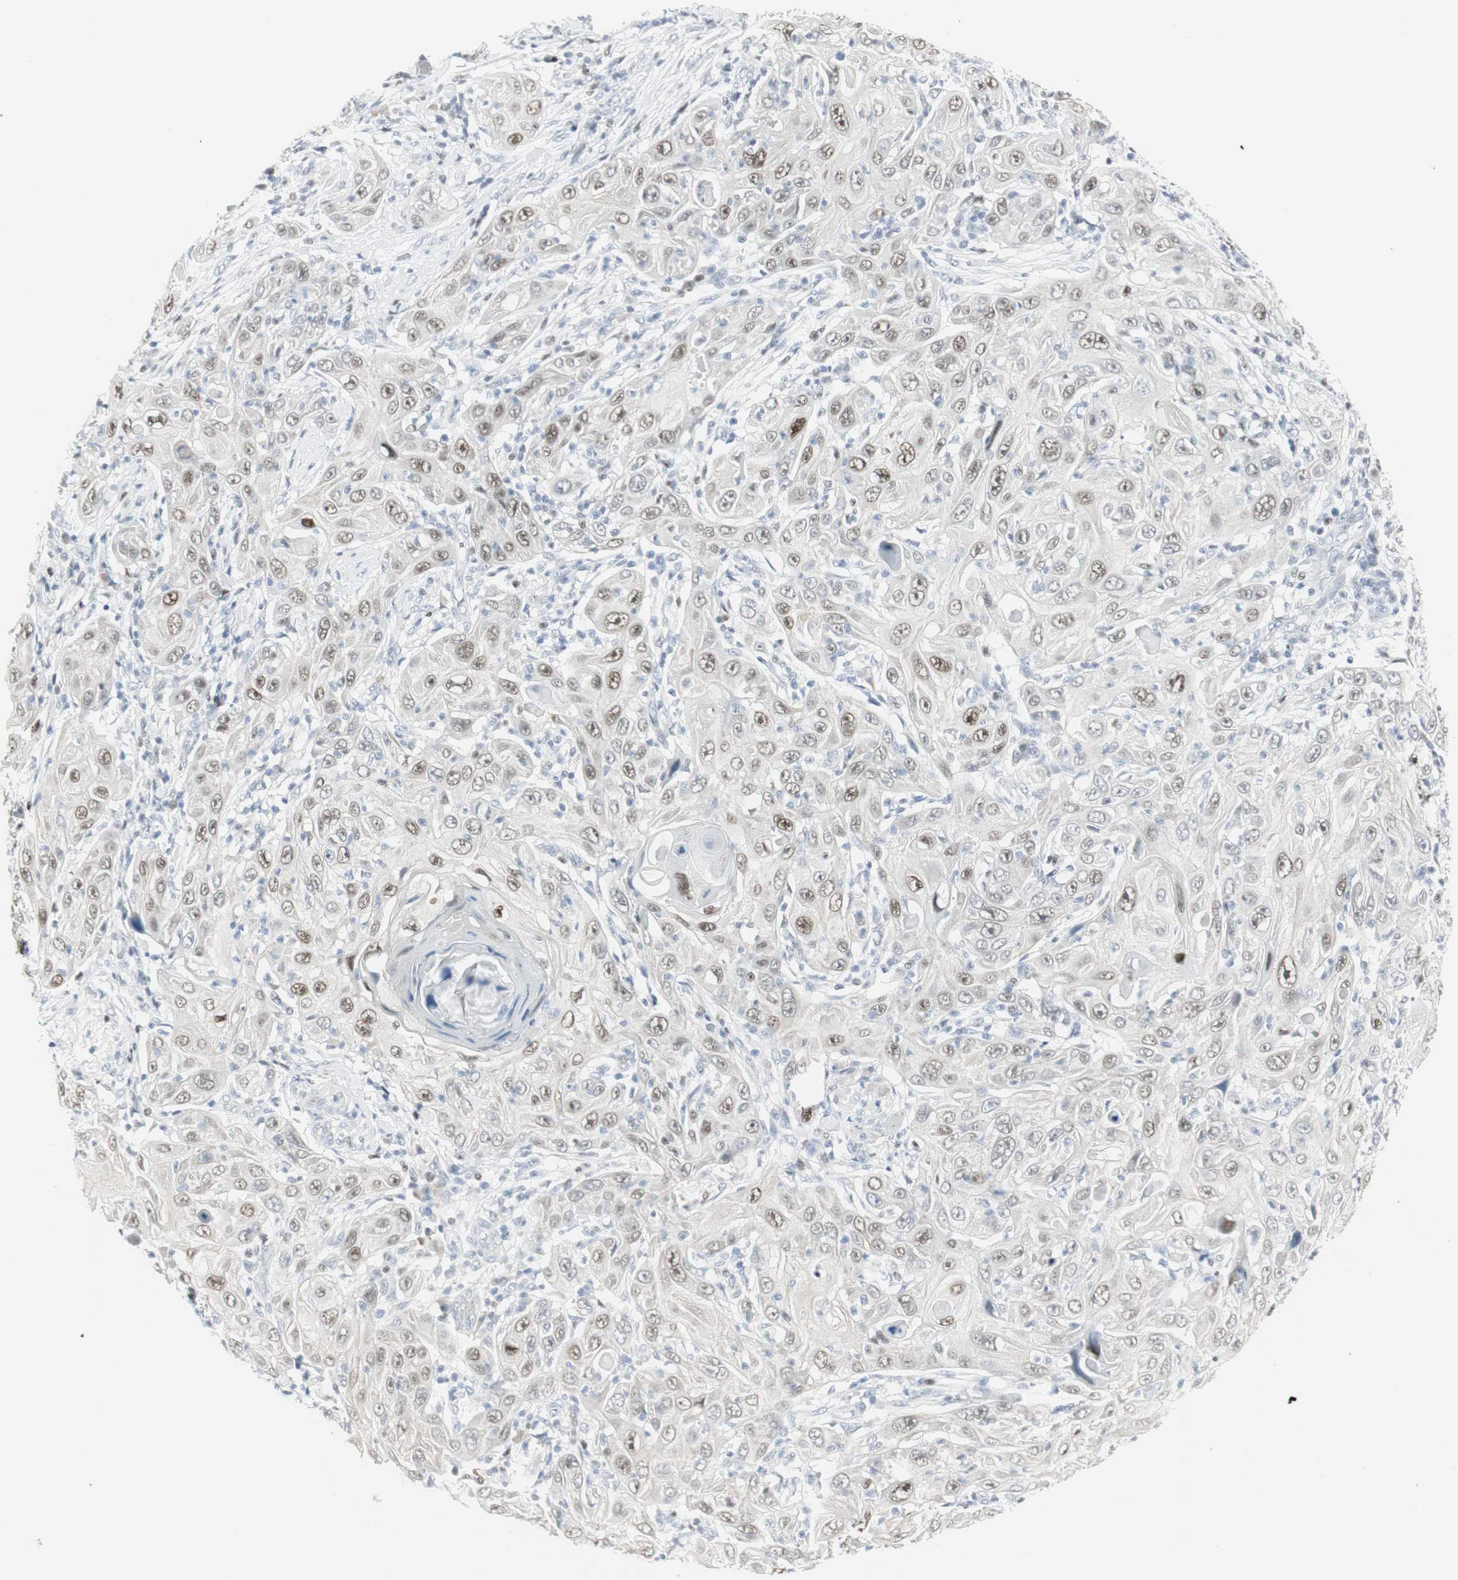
{"staining": {"intensity": "moderate", "quantity": "<25%", "location": "nuclear"}, "tissue": "skin cancer", "cell_type": "Tumor cells", "image_type": "cancer", "snomed": [{"axis": "morphology", "description": "Squamous cell carcinoma, NOS"}, {"axis": "topography", "description": "Skin"}], "caption": "Immunohistochemistry histopathology image of skin cancer (squamous cell carcinoma) stained for a protein (brown), which exhibits low levels of moderate nuclear staining in approximately <25% of tumor cells.", "gene": "ZBTB7B", "patient": {"sex": "female", "age": 88}}